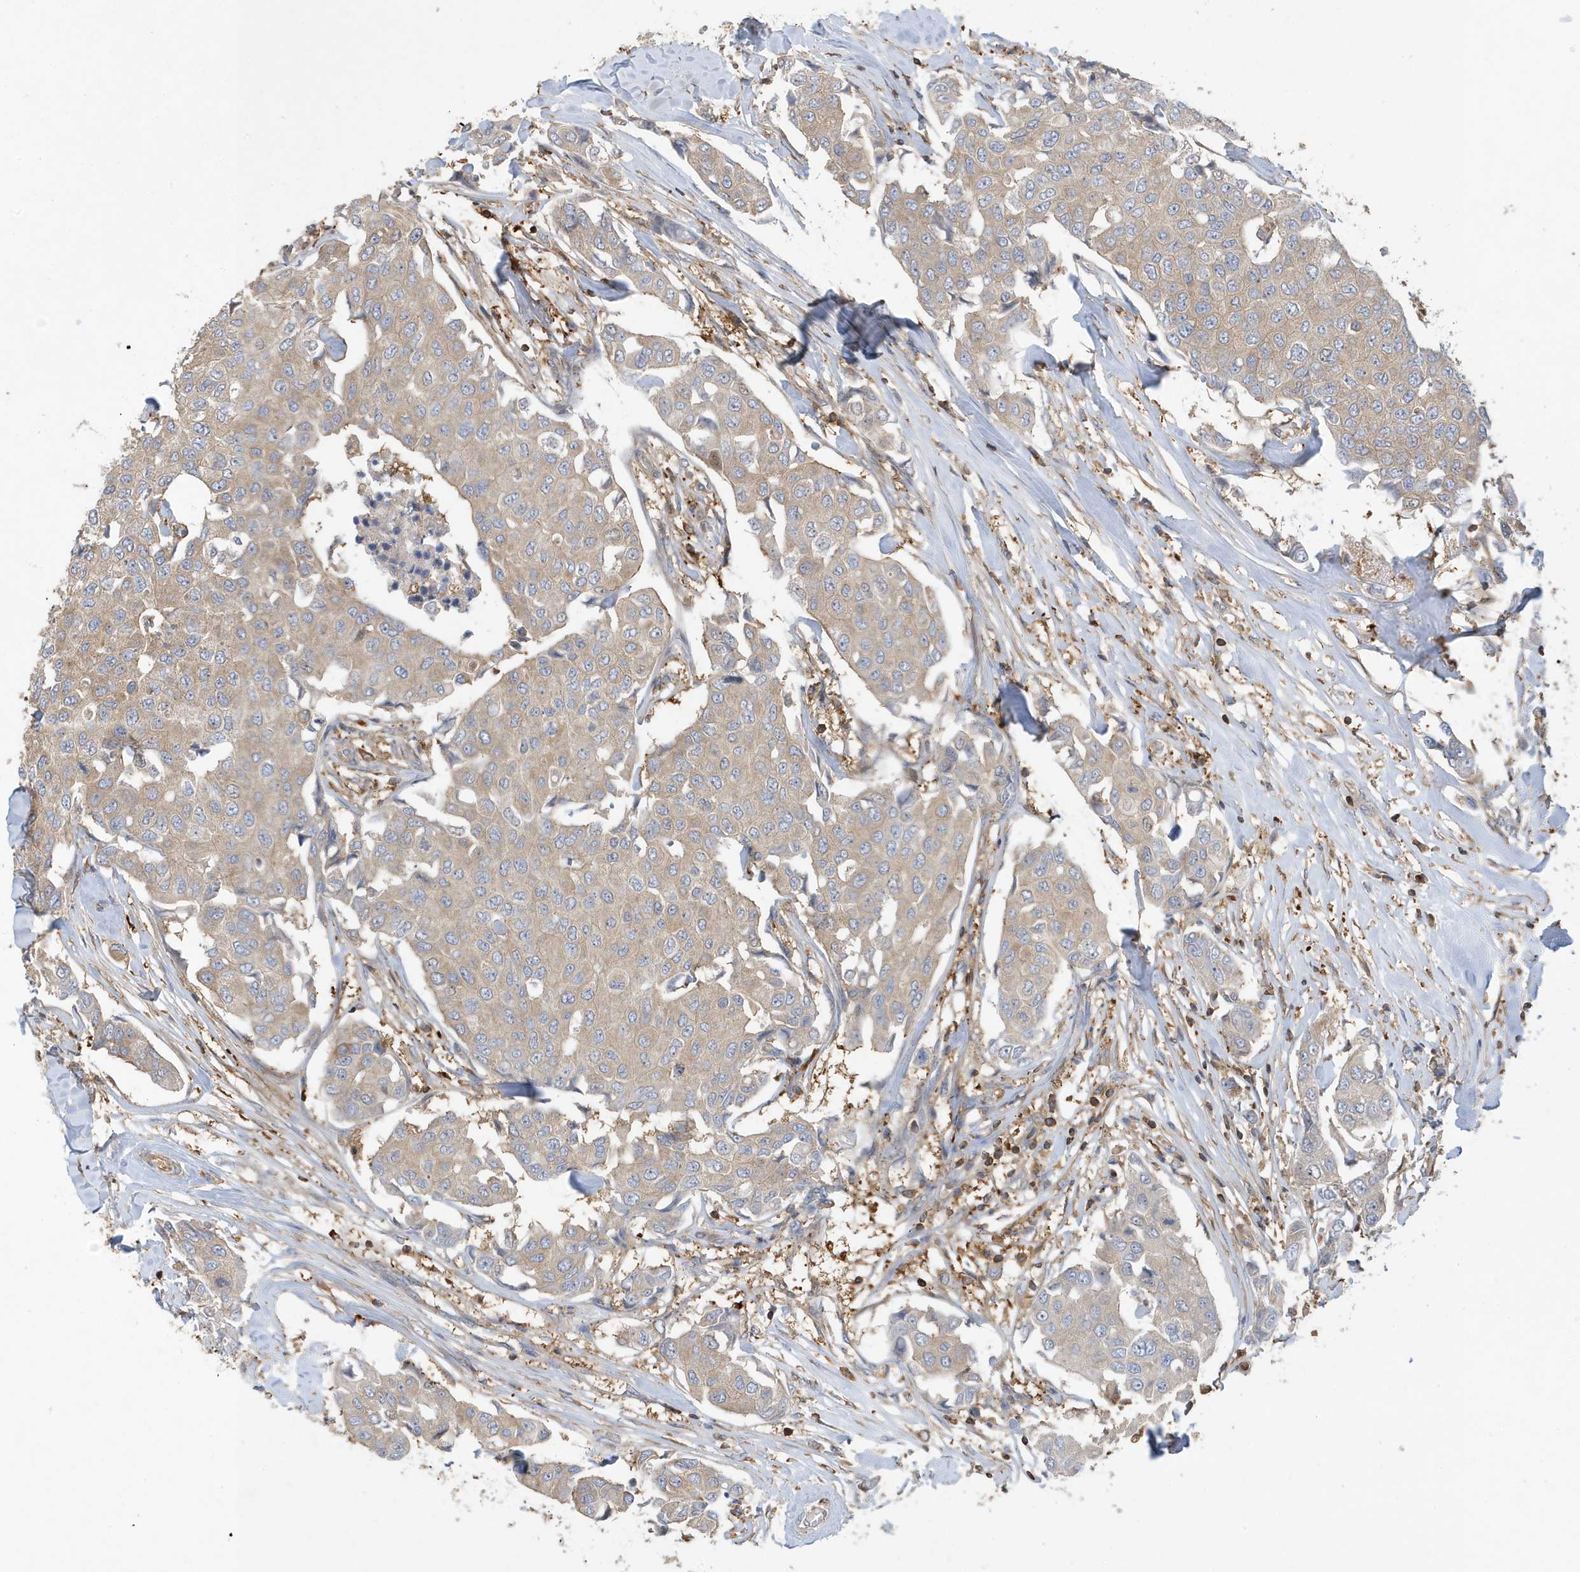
{"staining": {"intensity": "weak", "quantity": ">75%", "location": "cytoplasmic/membranous"}, "tissue": "breast cancer", "cell_type": "Tumor cells", "image_type": "cancer", "snomed": [{"axis": "morphology", "description": "Duct carcinoma"}, {"axis": "topography", "description": "Breast"}], "caption": "Breast invasive ductal carcinoma stained with a brown dye exhibits weak cytoplasmic/membranous positive positivity in approximately >75% of tumor cells.", "gene": "LAPTM4A", "patient": {"sex": "female", "age": 80}}